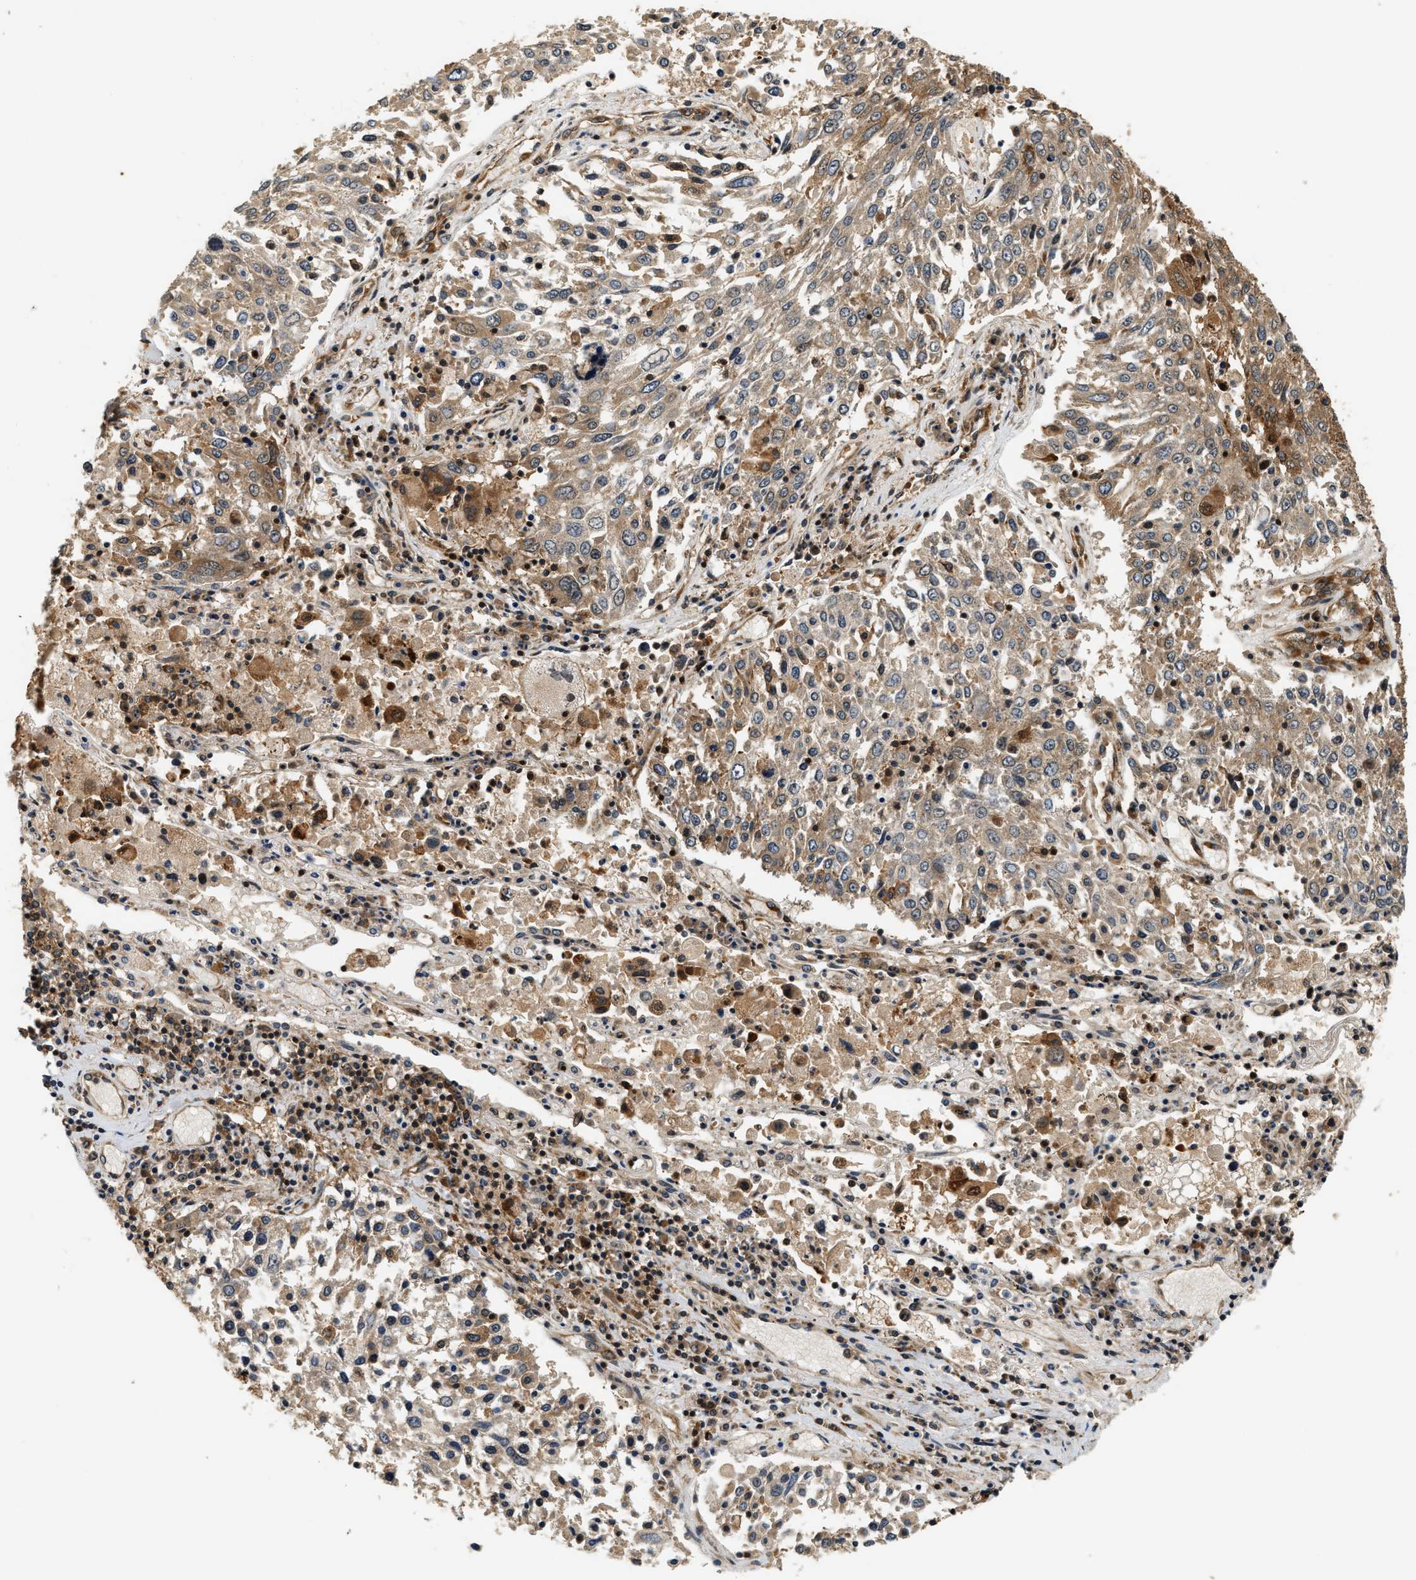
{"staining": {"intensity": "moderate", "quantity": ">75%", "location": "cytoplasmic/membranous"}, "tissue": "lung cancer", "cell_type": "Tumor cells", "image_type": "cancer", "snomed": [{"axis": "morphology", "description": "Squamous cell carcinoma, NOS"}, {"axis": "topography", "description": "Lung"}], "caption": "Brown immunohistochemical staining in human squamous cell carcinoma (lung) exhibits moderate cytoplasmic/membranous positivity in about >75% of tumor cells.", "gene": "SAMD9", "patient": {"sex": "male", "age": 65}}